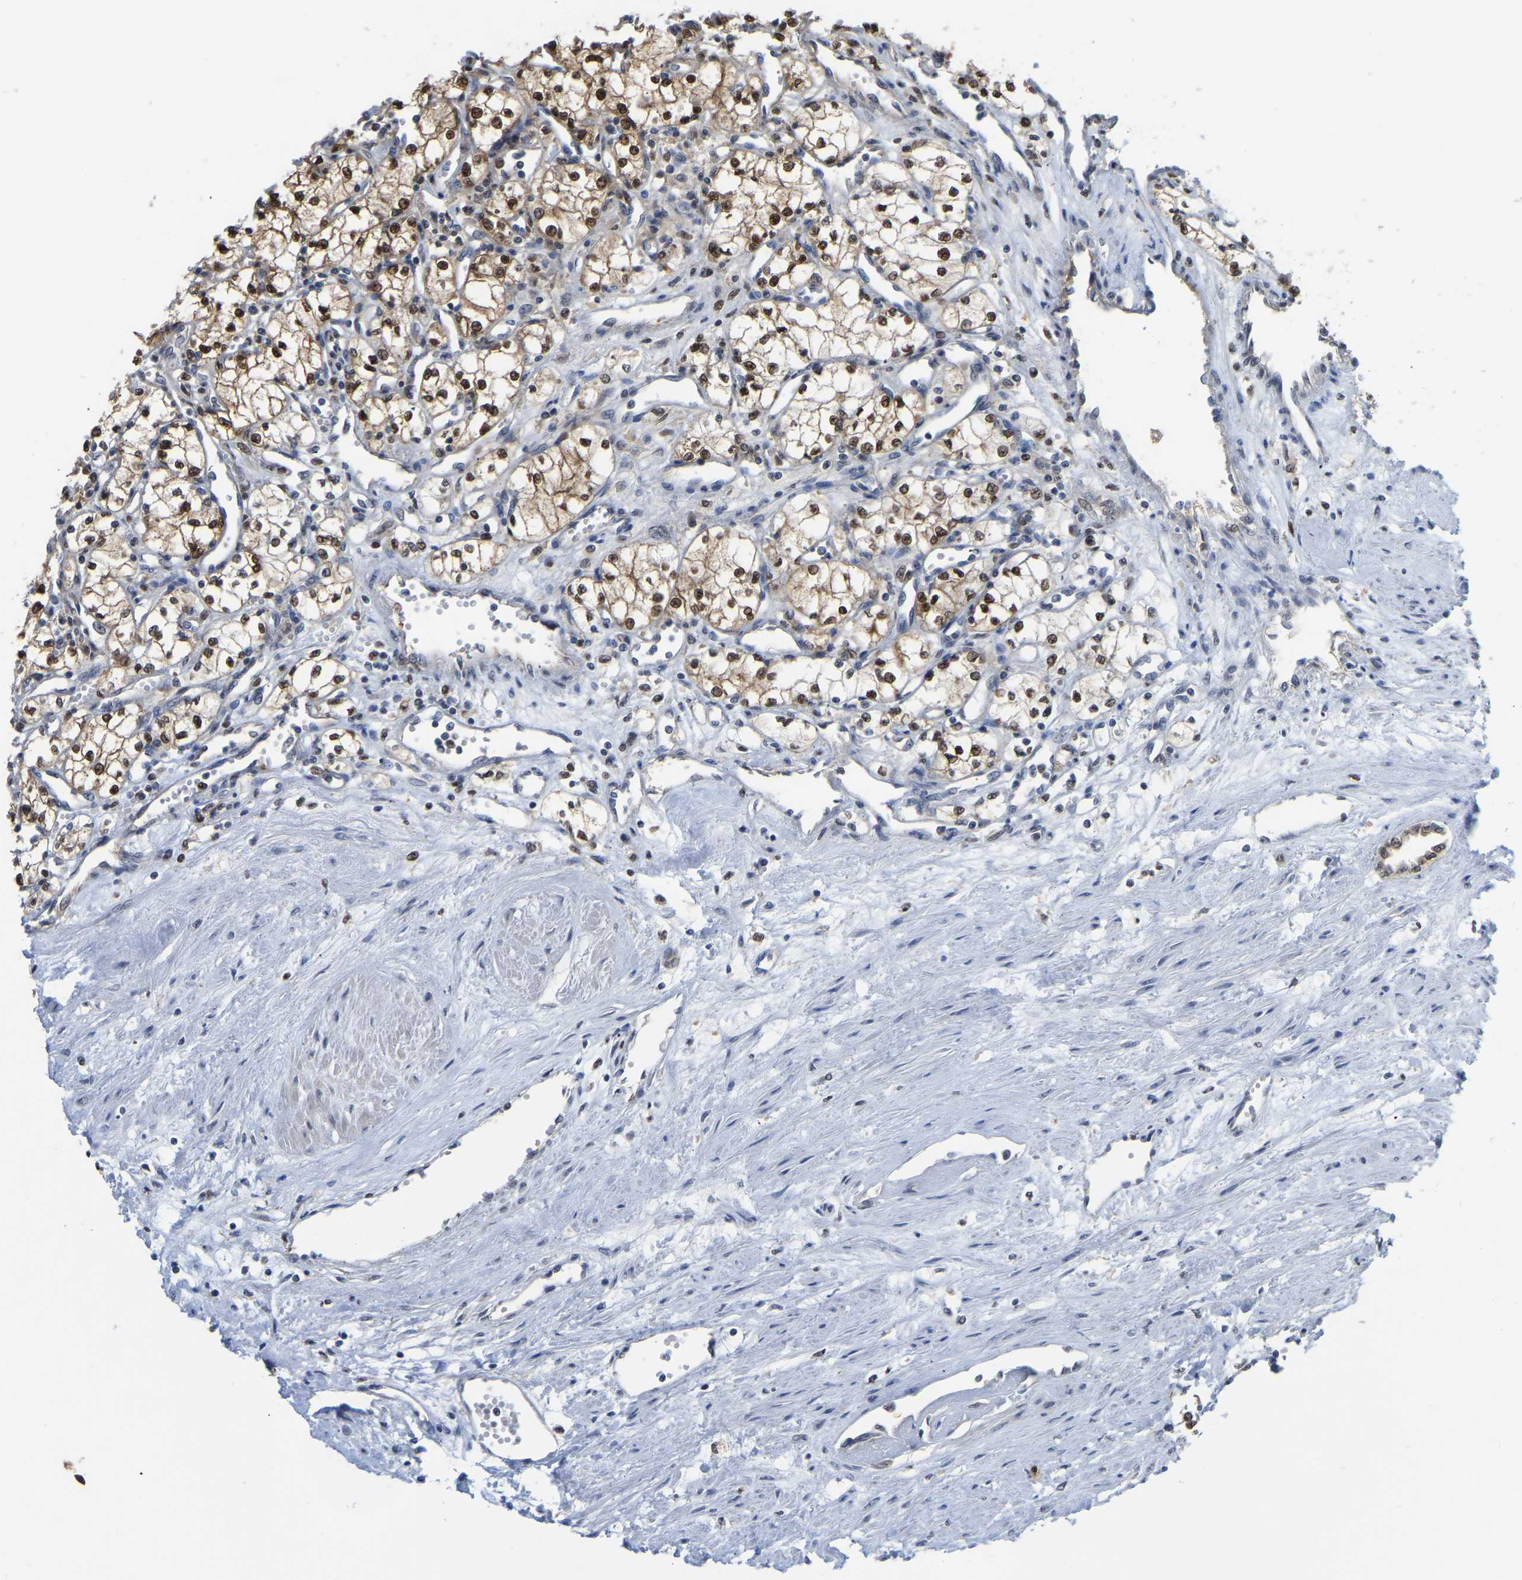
{"staining": {"intensity": "moderate", "quantity": ">75%", "location": "nuclear"}, "tissue": "renal cancer", "cell_type": "Tumor cells", "image_type": "cancer", "snomed": [{"axis": "morphology", "description": "Adenocarcinoma, NOS"}, {"axis": "topography", "description": "Kidney"}], "caption": "Immunohistochemical staining of human renal adenocarcinoma displays moderate nuclear protein positivity in about >75% of tumor cells. The protein of interest is shown in brown color, while the nuclei are stained blue.", "gene": "KLRG2", "patient": {"sex": "male", "age": 59}}